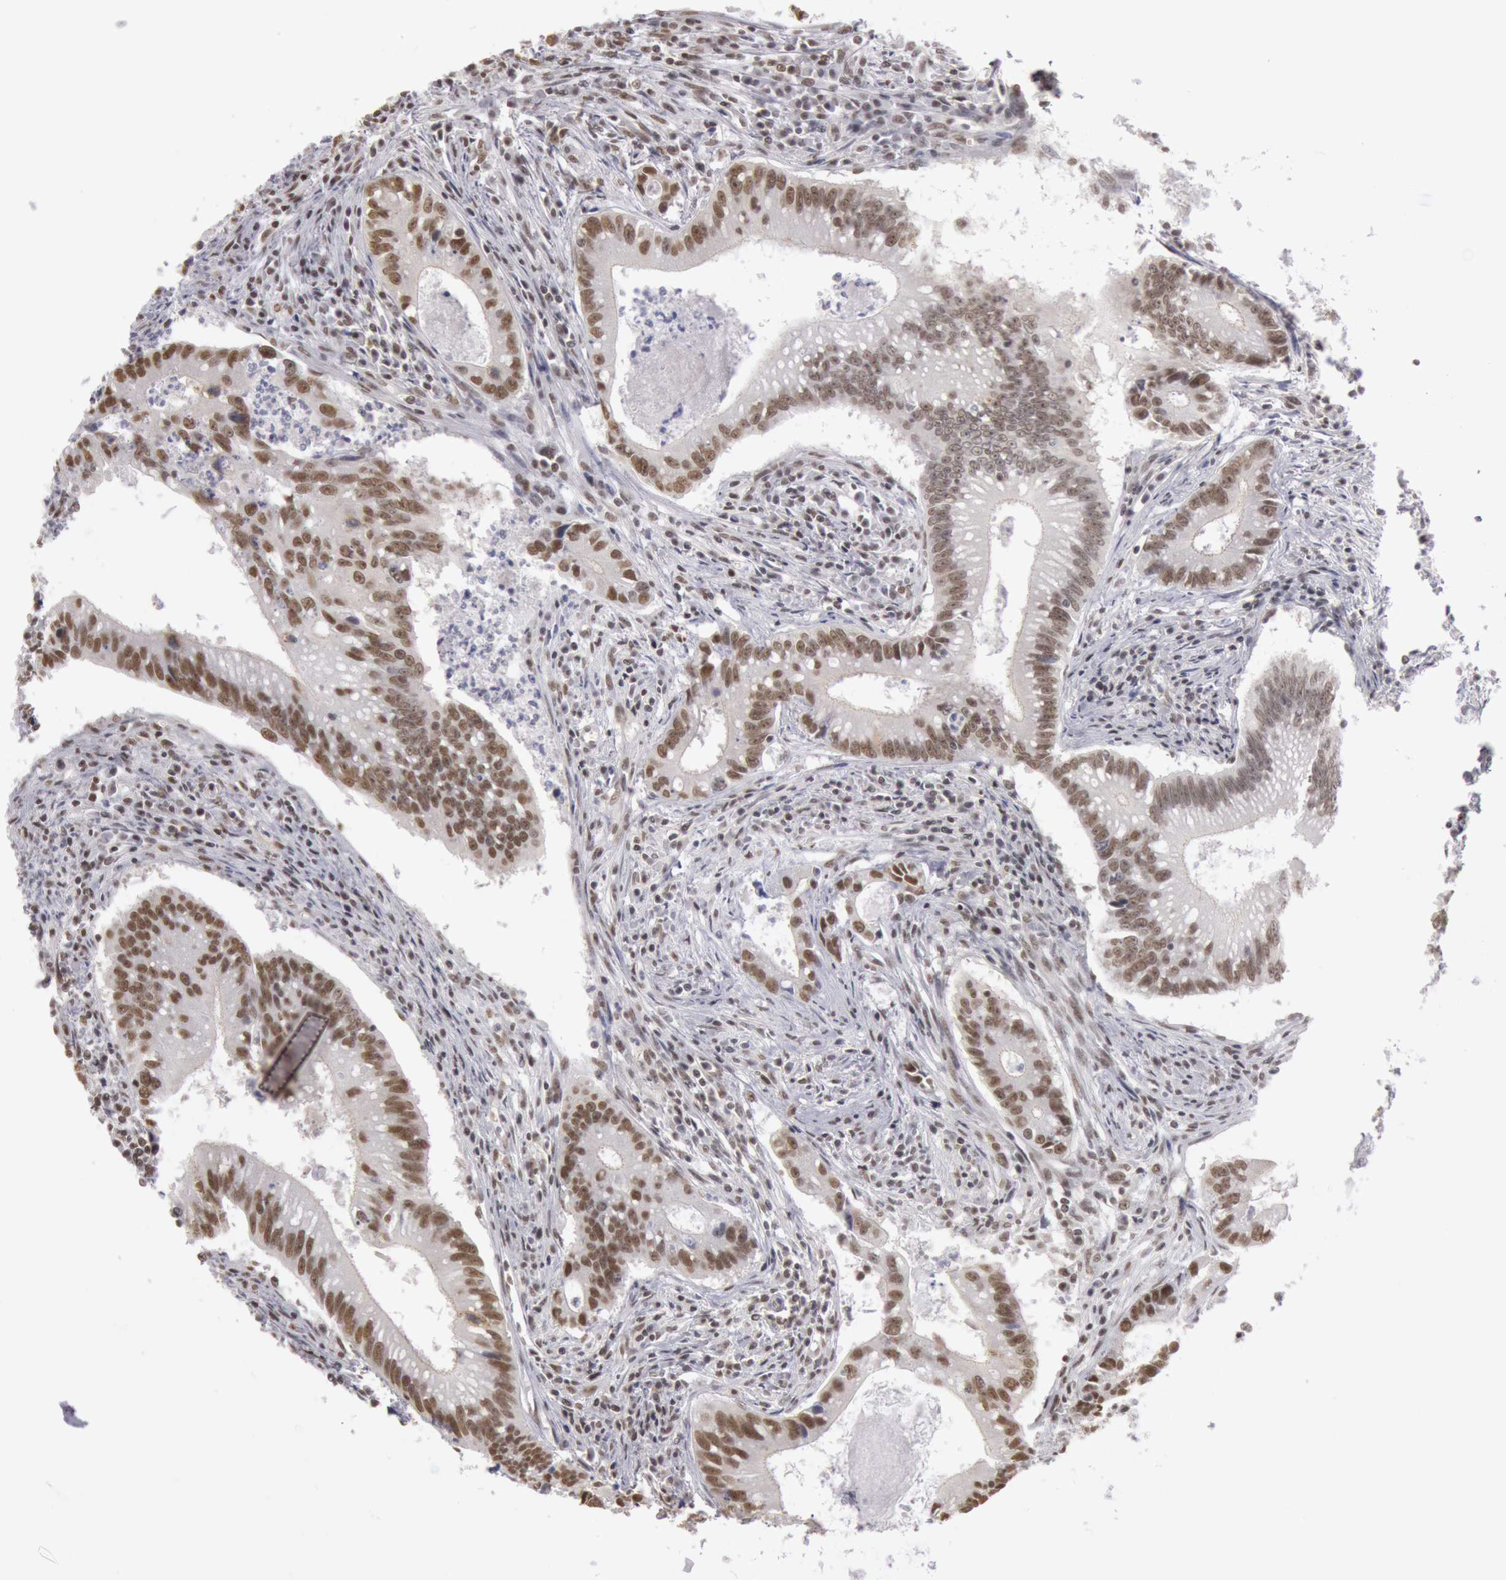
{"staining": {"intensity": "strong", "quantity": ">75%", "location": "nuclear"}, "tissue": "colorectal cancer", "cell_type": "Tumor cells", "image_type": "cancer", "snomed": [{"axis": "morphology", "description": "Adenocarcinoma, NOS"}, {"axis": "topography", "description": "Rectum"}], "caption": "IHC image of neoplastic tissue: colorectal cancer (adenocarcinoma) stained using IHC demonstrates high levels of strong protein expression localized specifically in the nuclear of tumor cells, appearing as a nuclear brown color.", "gene": "ESS2", "patient": {"sex": "female", "age": 81}}